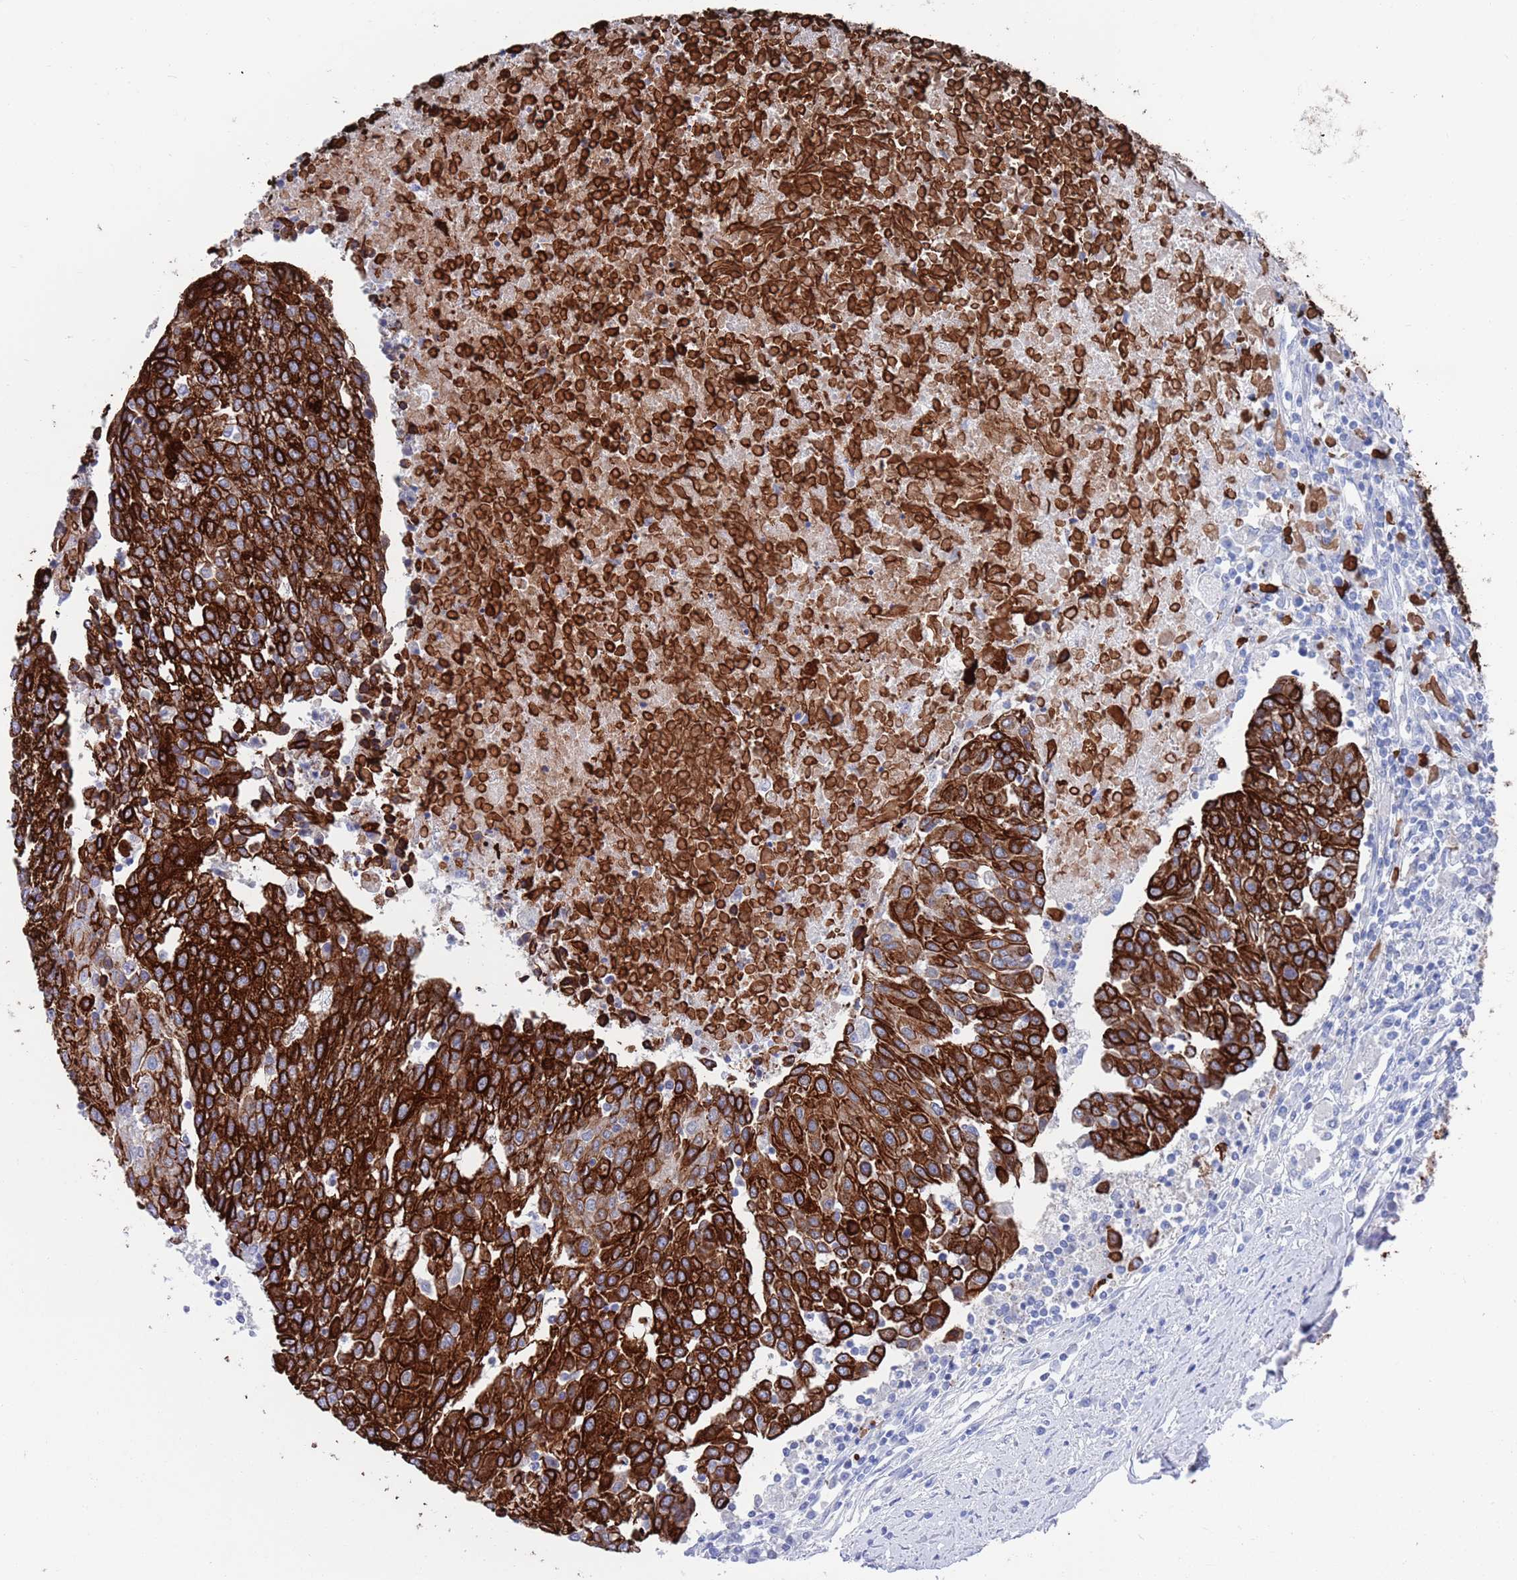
{"staining": {"intensity": "strong", "quantity": ">75%", "location": "cytoplasmic/membranous"}, "tissue": "urothelial cancer", "cell_type": "Tumor cells", "image_type": "cancer", "snomed": [{"axis": "morphology", "description": "Urothelial carcinoma, High grade"}, {"axis": "topography", "description": "Urinary bladder"}], "caption": "High-grade urothelial carcinoma stained with a brown dye demonstrates strong cytoplasmic/membranous positive expression in about >75% of tumor cells.", "gene": "MTMR2", "patient": {"sex": "female", "age": 85}}